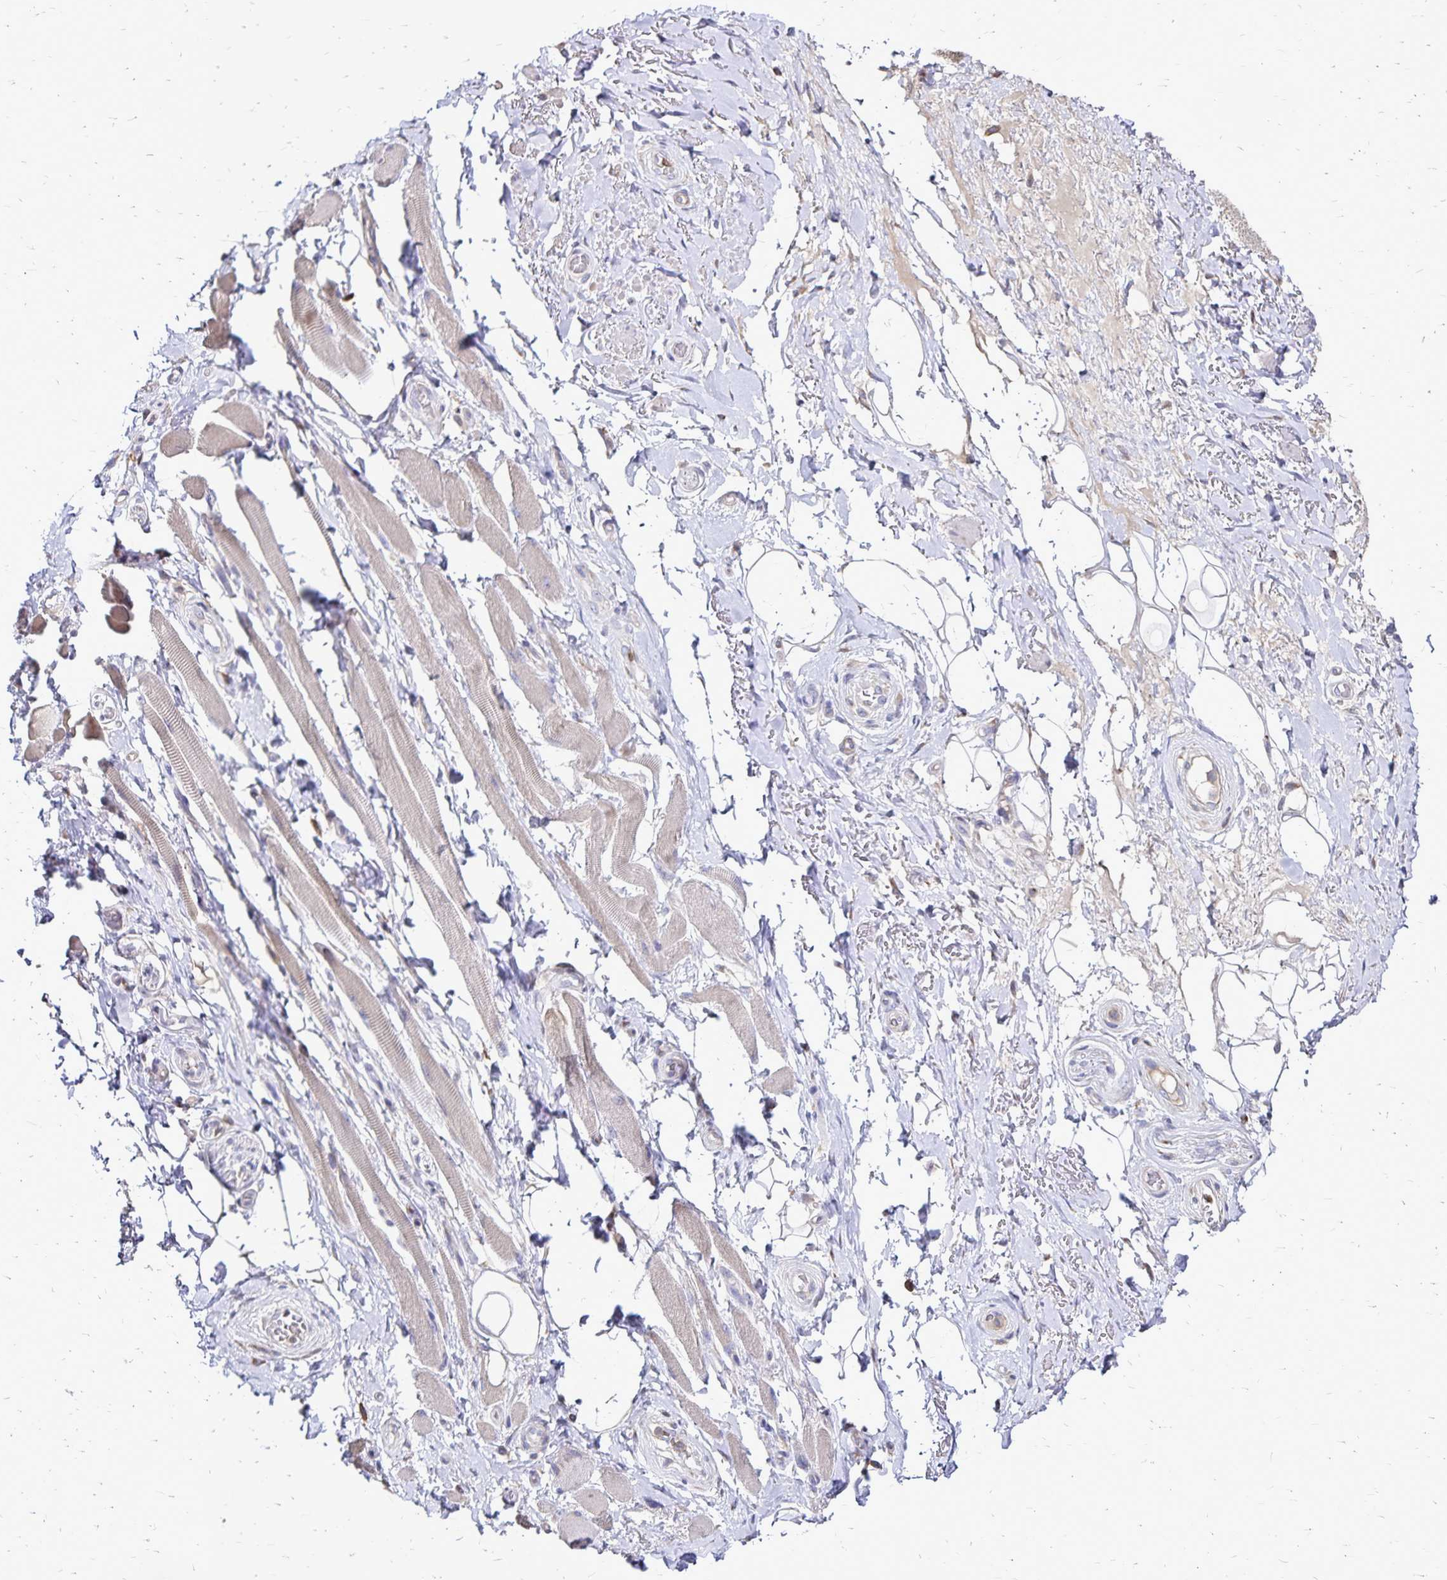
{"staining": {"intensity": "negative", "quantity": "none", "location": "none"}, "tissue": "adipose tissue", "cell_type": "Adipocytes", "image_type": "normal", "snomed": [{"axis": "morphology", "description": "Normal tissue, NOS"}, {"axis": "topography", "description": "Anal"}, {"axis": "topography", "description": "Peripheral nerve tissue"}], "caption": "This is an immunohistochemistry (IHC) histopathology image of benign human adipose tissue. There is no expression in adipocytes.", "gene": "NAGPA", "patient": {"sex": "male", "age": 53}}